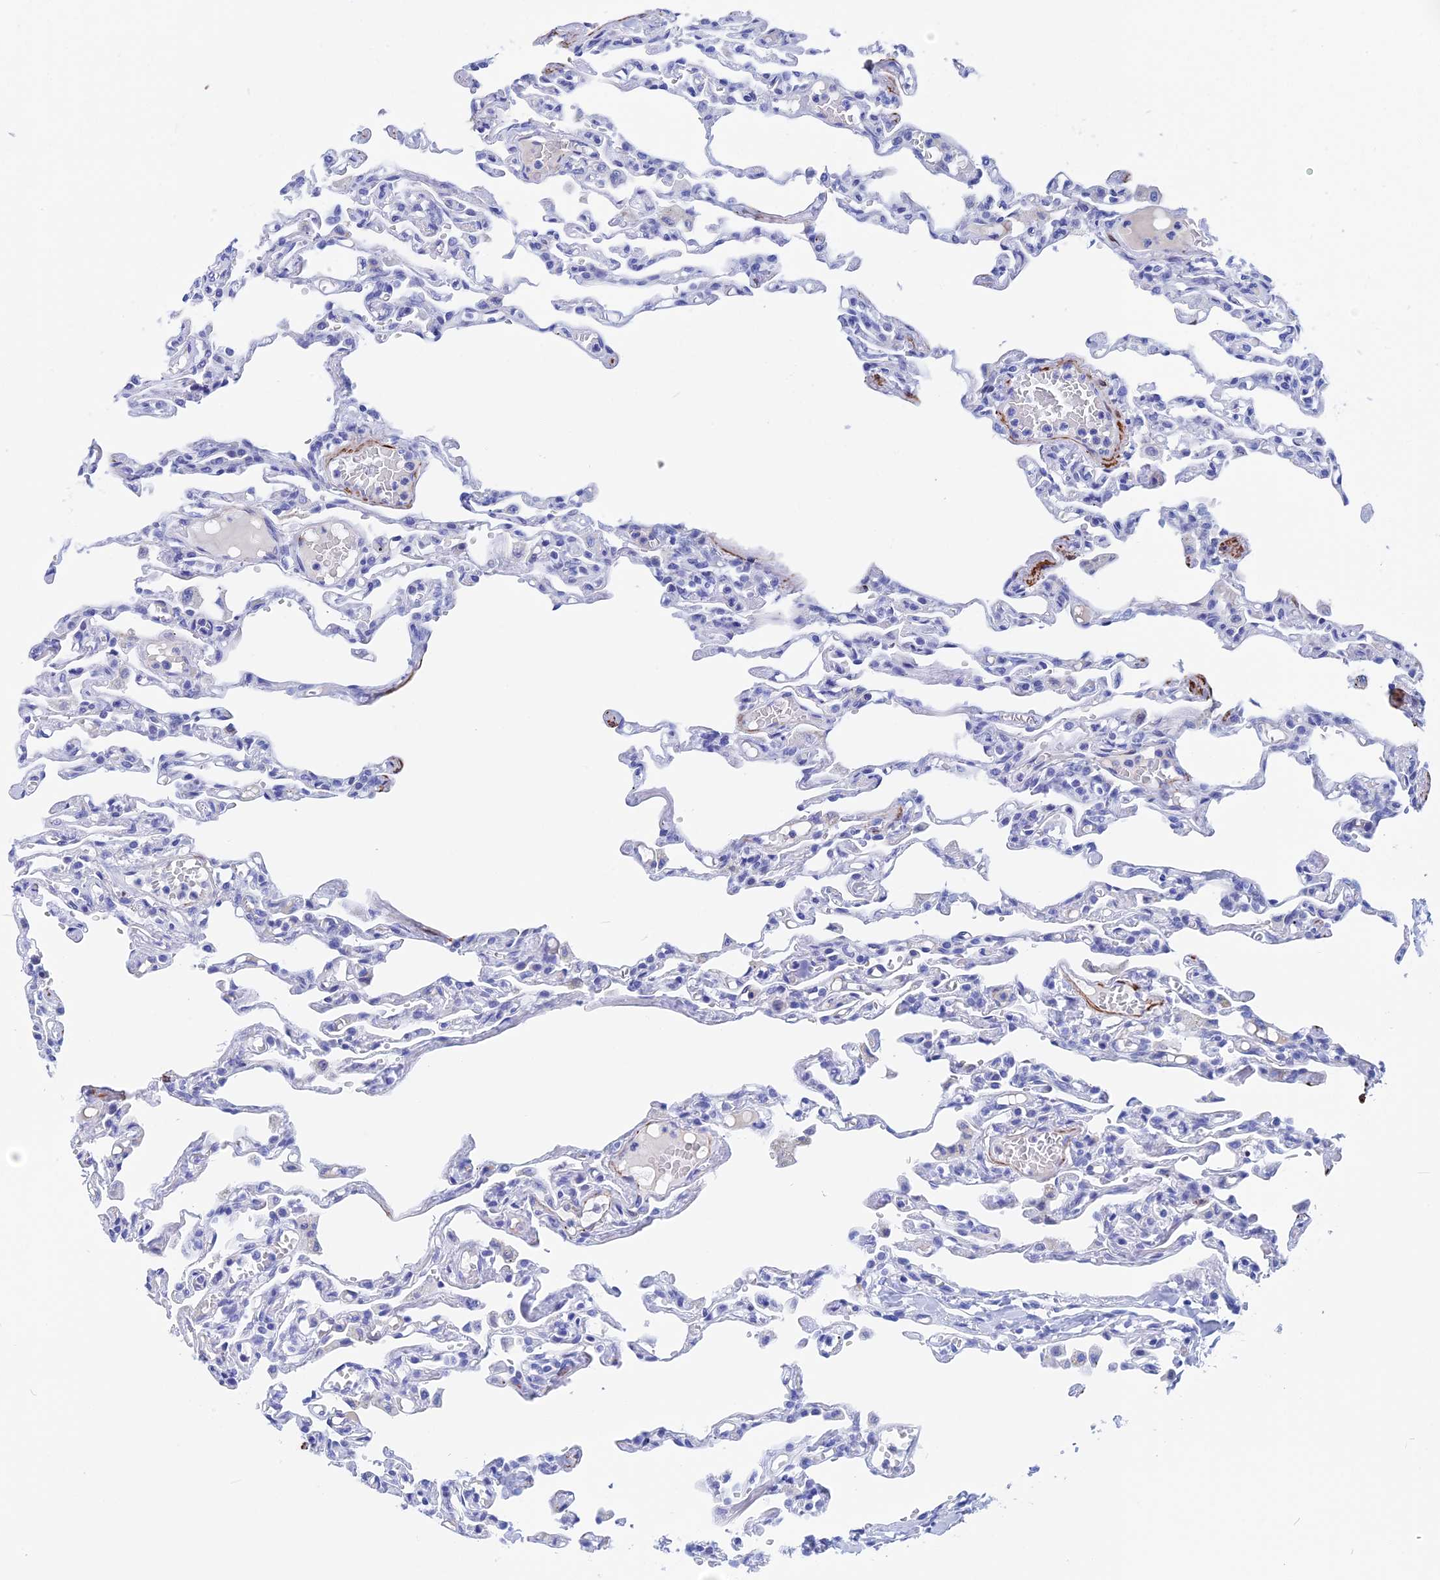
{"staining": {"intensity": "negative", "quantity": "none", "location": "none"}, "tissue": "lung", "cell_type": "Alveolar cells", "image_type": "normal", "snomed": [{"axis": "morphology", "description": "Normal tissue, NOS"}, {"axis": "topography", "description": "Lung"}], "caption": "Immunohistochemistry photomicrograph of normal lung stained for a protein (brown), which demonstrates no expression in alveolar cells. (DAB immunohistochemistry, high magnification).", "gene": "WDR83", "patient": {"sex": "male", "age": 21}}